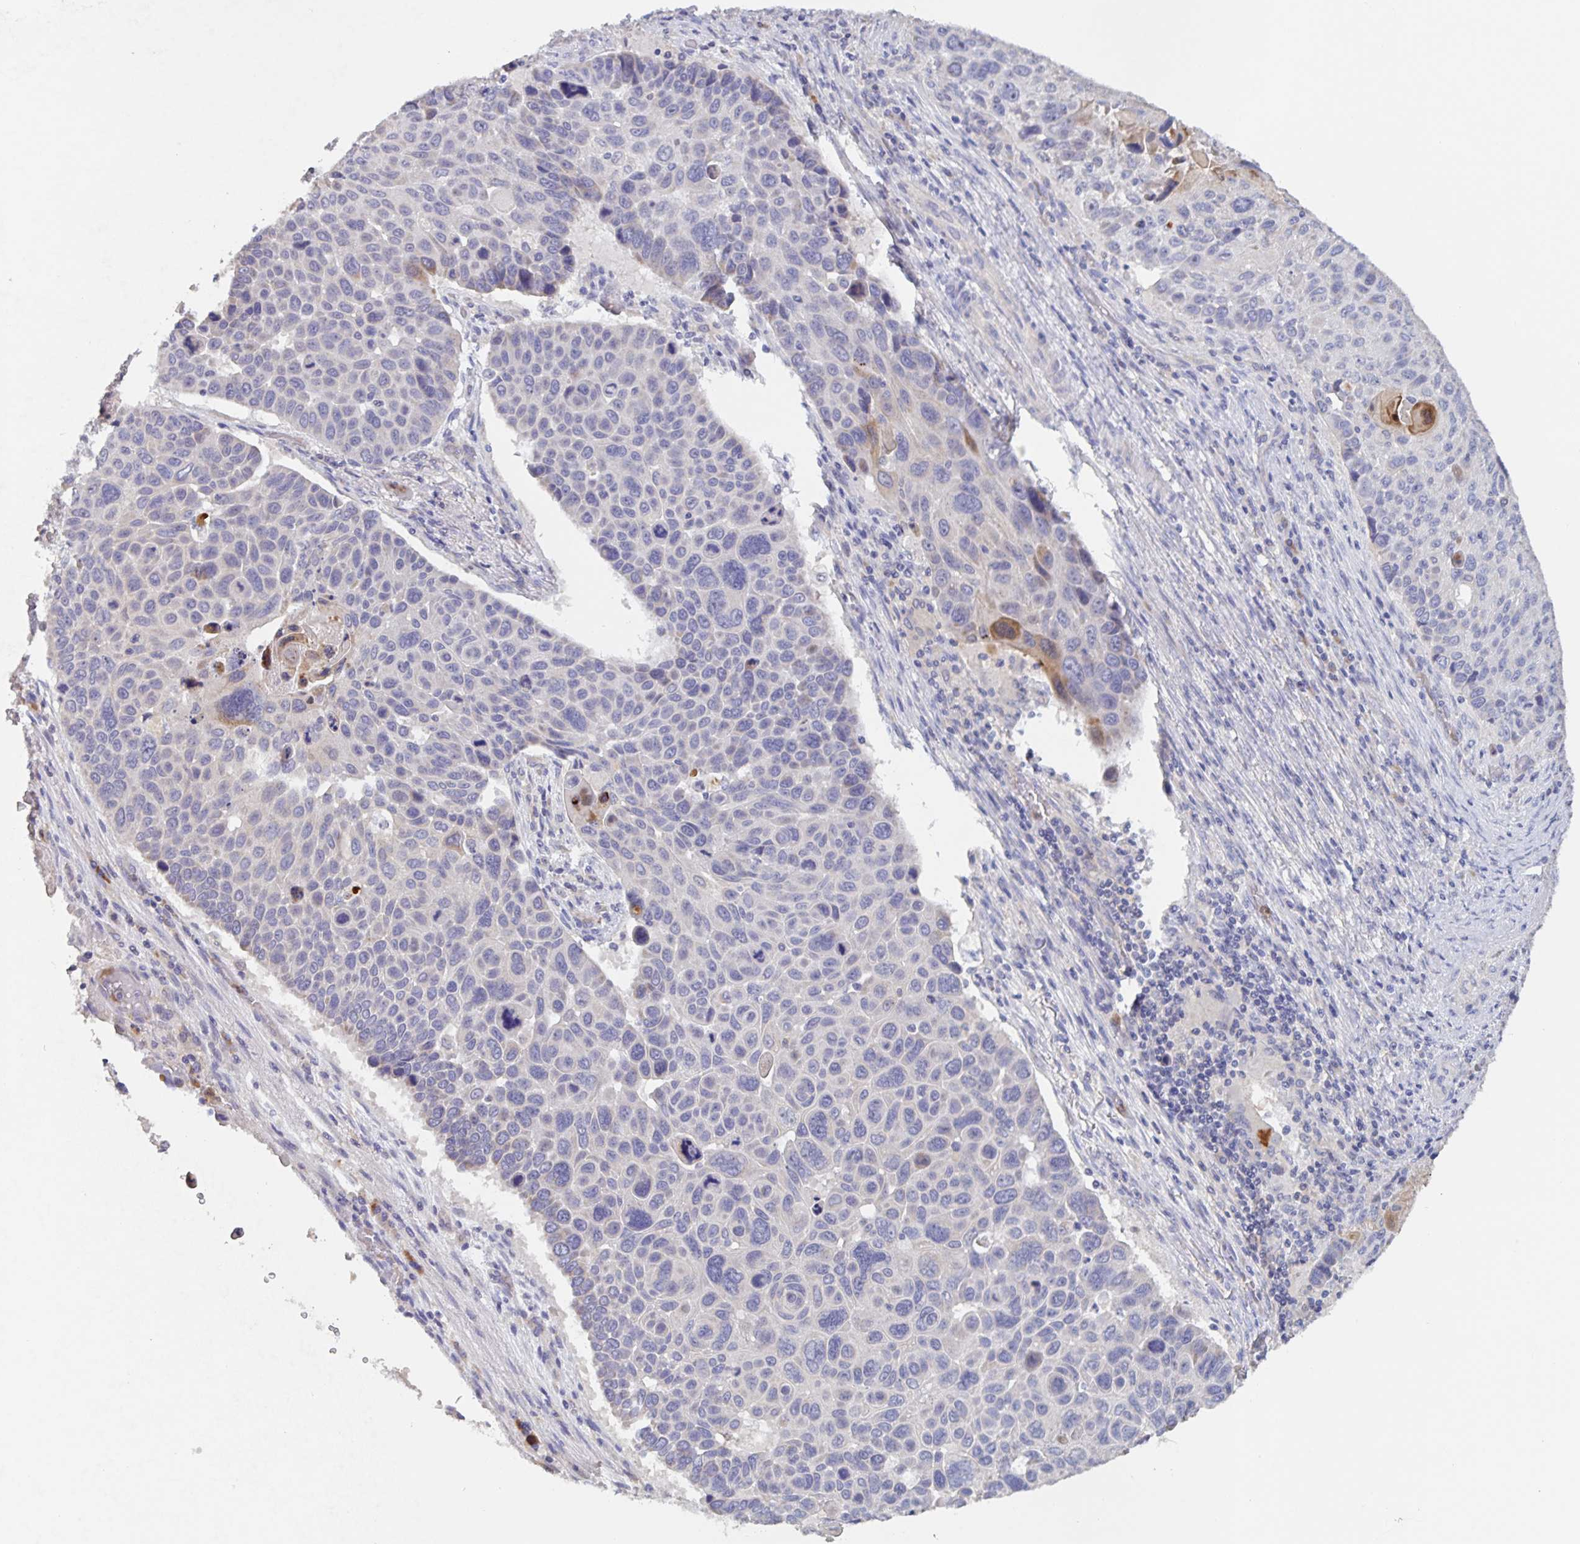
{"staining": {"intensity": "moderate", "quantity": "<25%", "location": "cytoplasmic/membranous"}, "tissue": "lung cancer", "cell_type": "Tumor cells", "image_type": "cancer", "snomed": [{"axis": "morphology", "description": "Squamous cell carcinoma, NOS"}, {"axis": "topography", "description": "Lung"}], "caption": "Lung cancer stained with immunohistochemistry shows moderate cytoplasmic/membranous expression in approximately <25% of tumor cells.", "gene": "CDC42BPG", "patient": {"sex": "male", "age": 68}}